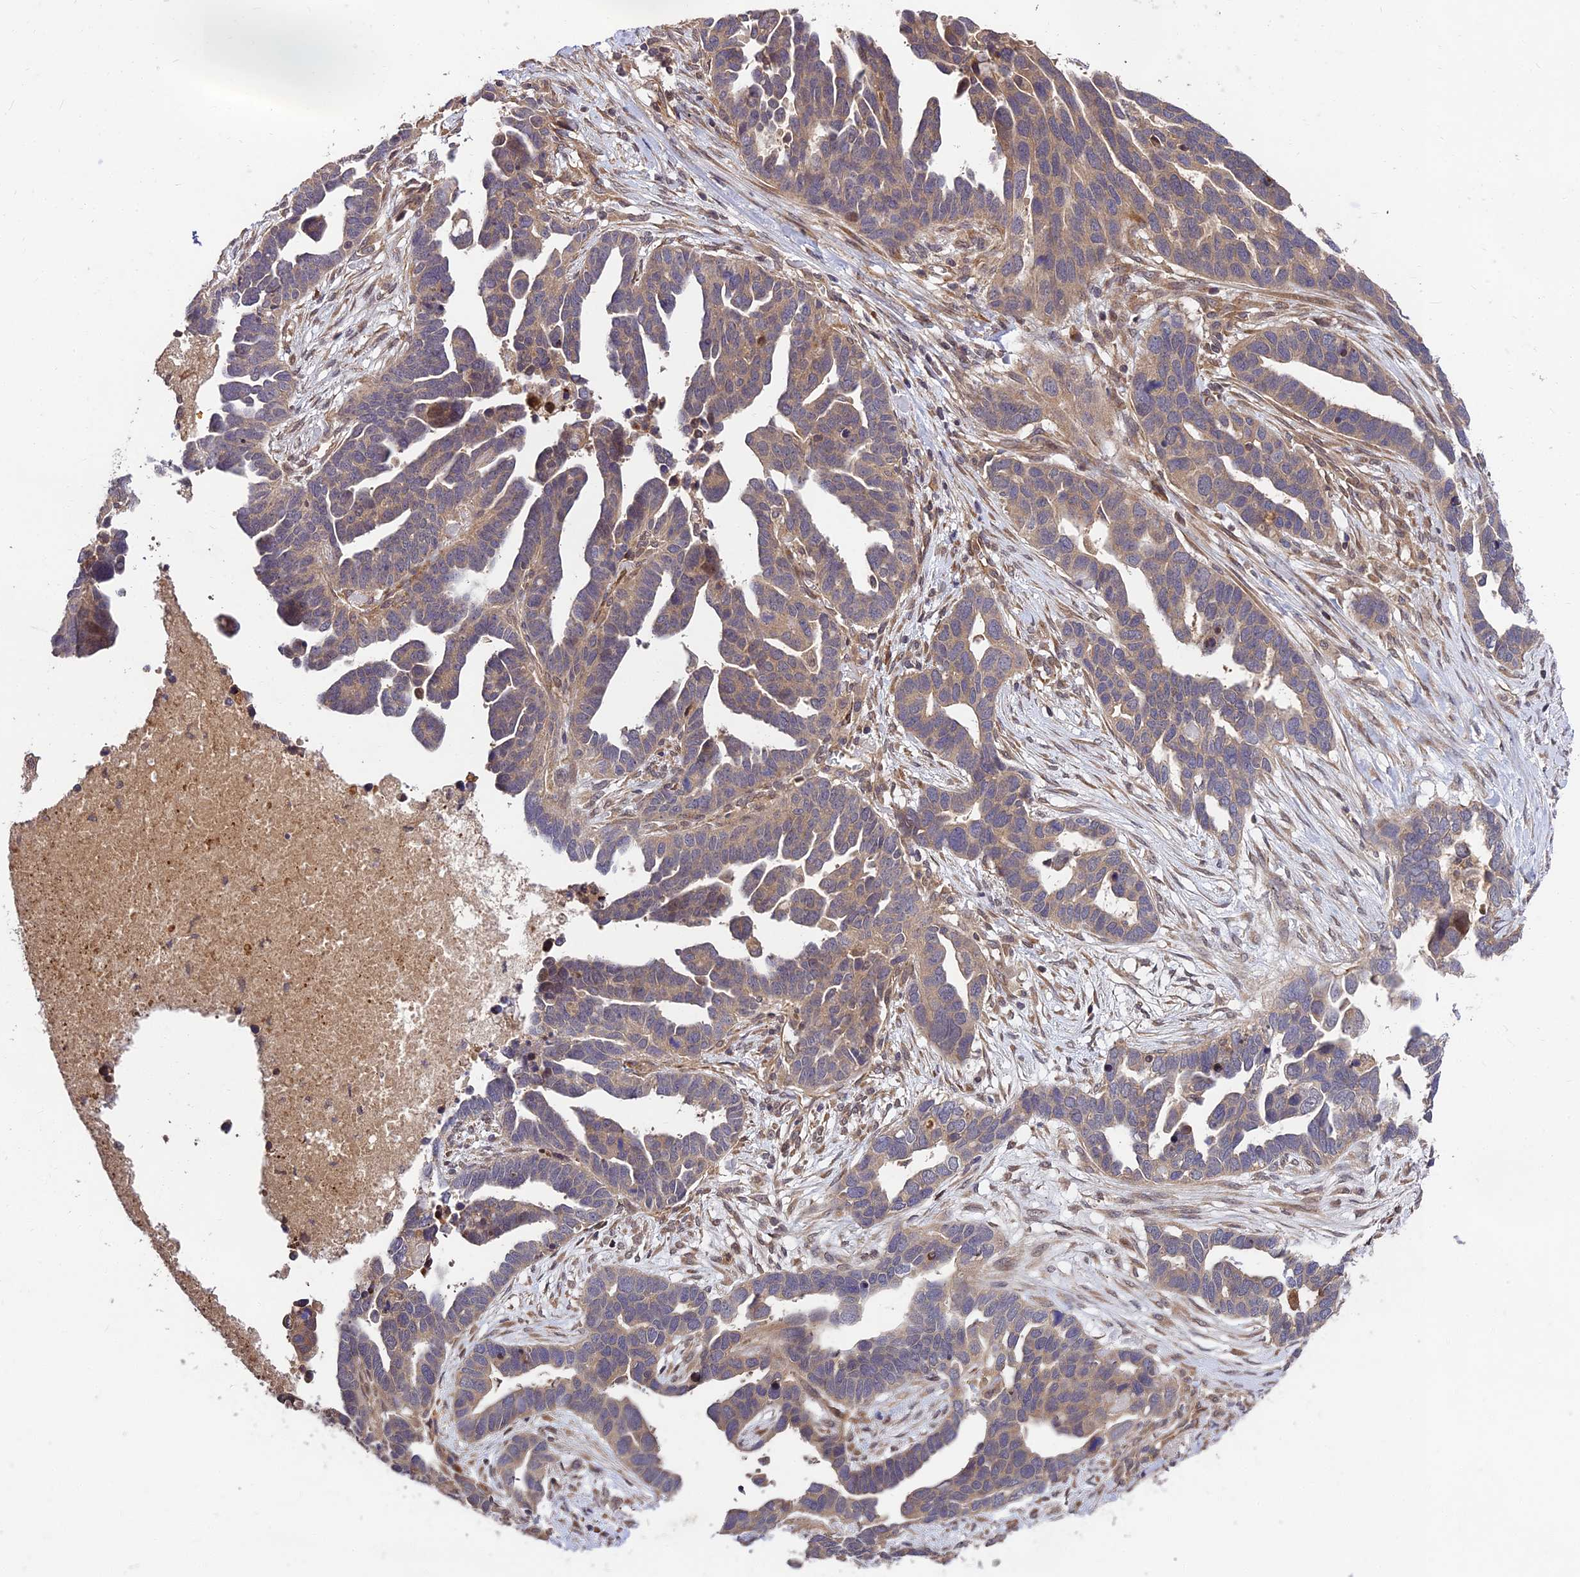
{"staining": {"intensity": "weak", "quantity": "<25%", "location": "cytoplasmic/membranous"}, "tissue": "ovarian cancer", "cell_type": "Tumor cells", "image_type": "cancer", "snomed": [{"axis": "morphology", "description": "Cystadenocarcinoma, serous, NOS"}, {"axis": "topography", "description": "Ovary"}], "caption": "This is an IHC micrograph of human ovarian cancer. There is no positivity in tumor cells.", "gene": "MKKS", "patient": {"sex": "female", "age": 54}}